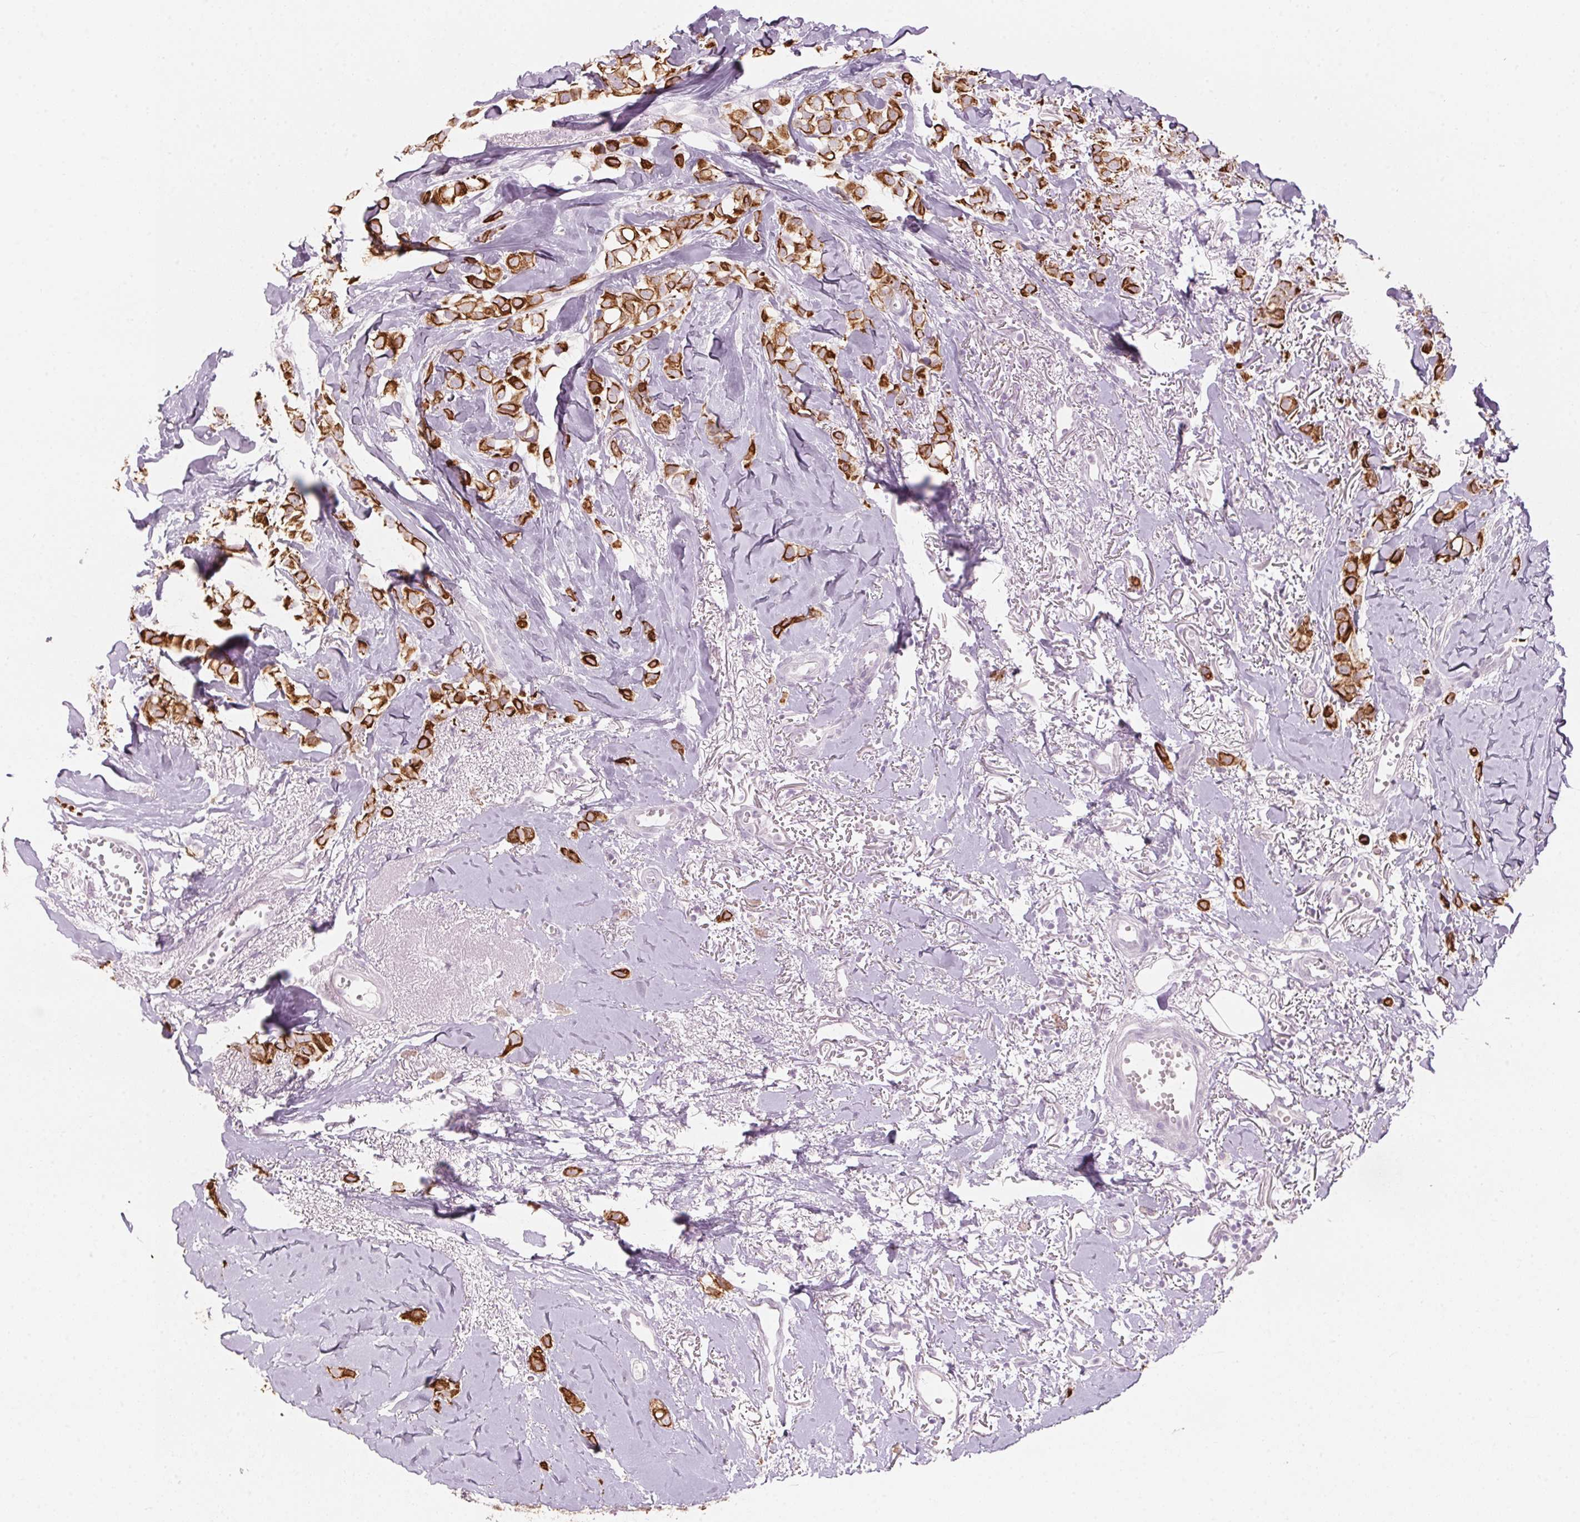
{"staining": {"intensity": "strong", "quantity": ">75%", "location": "cytoplasmic/membranous"}, "tissue": "breast cancer", "cell_type": "Tumor cells", "image_type": "cancer", "snomed": [{"axis": "morphology", "description": "Duct carcinoma"}, {"axis": "topography", "description": "Breast"}], "caption": "Tumor cells exhibit high levels of strong cytoplasmic/membranous positivity in approximately >75% of cells in human breast infiltrating ductal carcinoma.", "gene": "SCTR", "patient": {"sex": "female", "age": 85}}